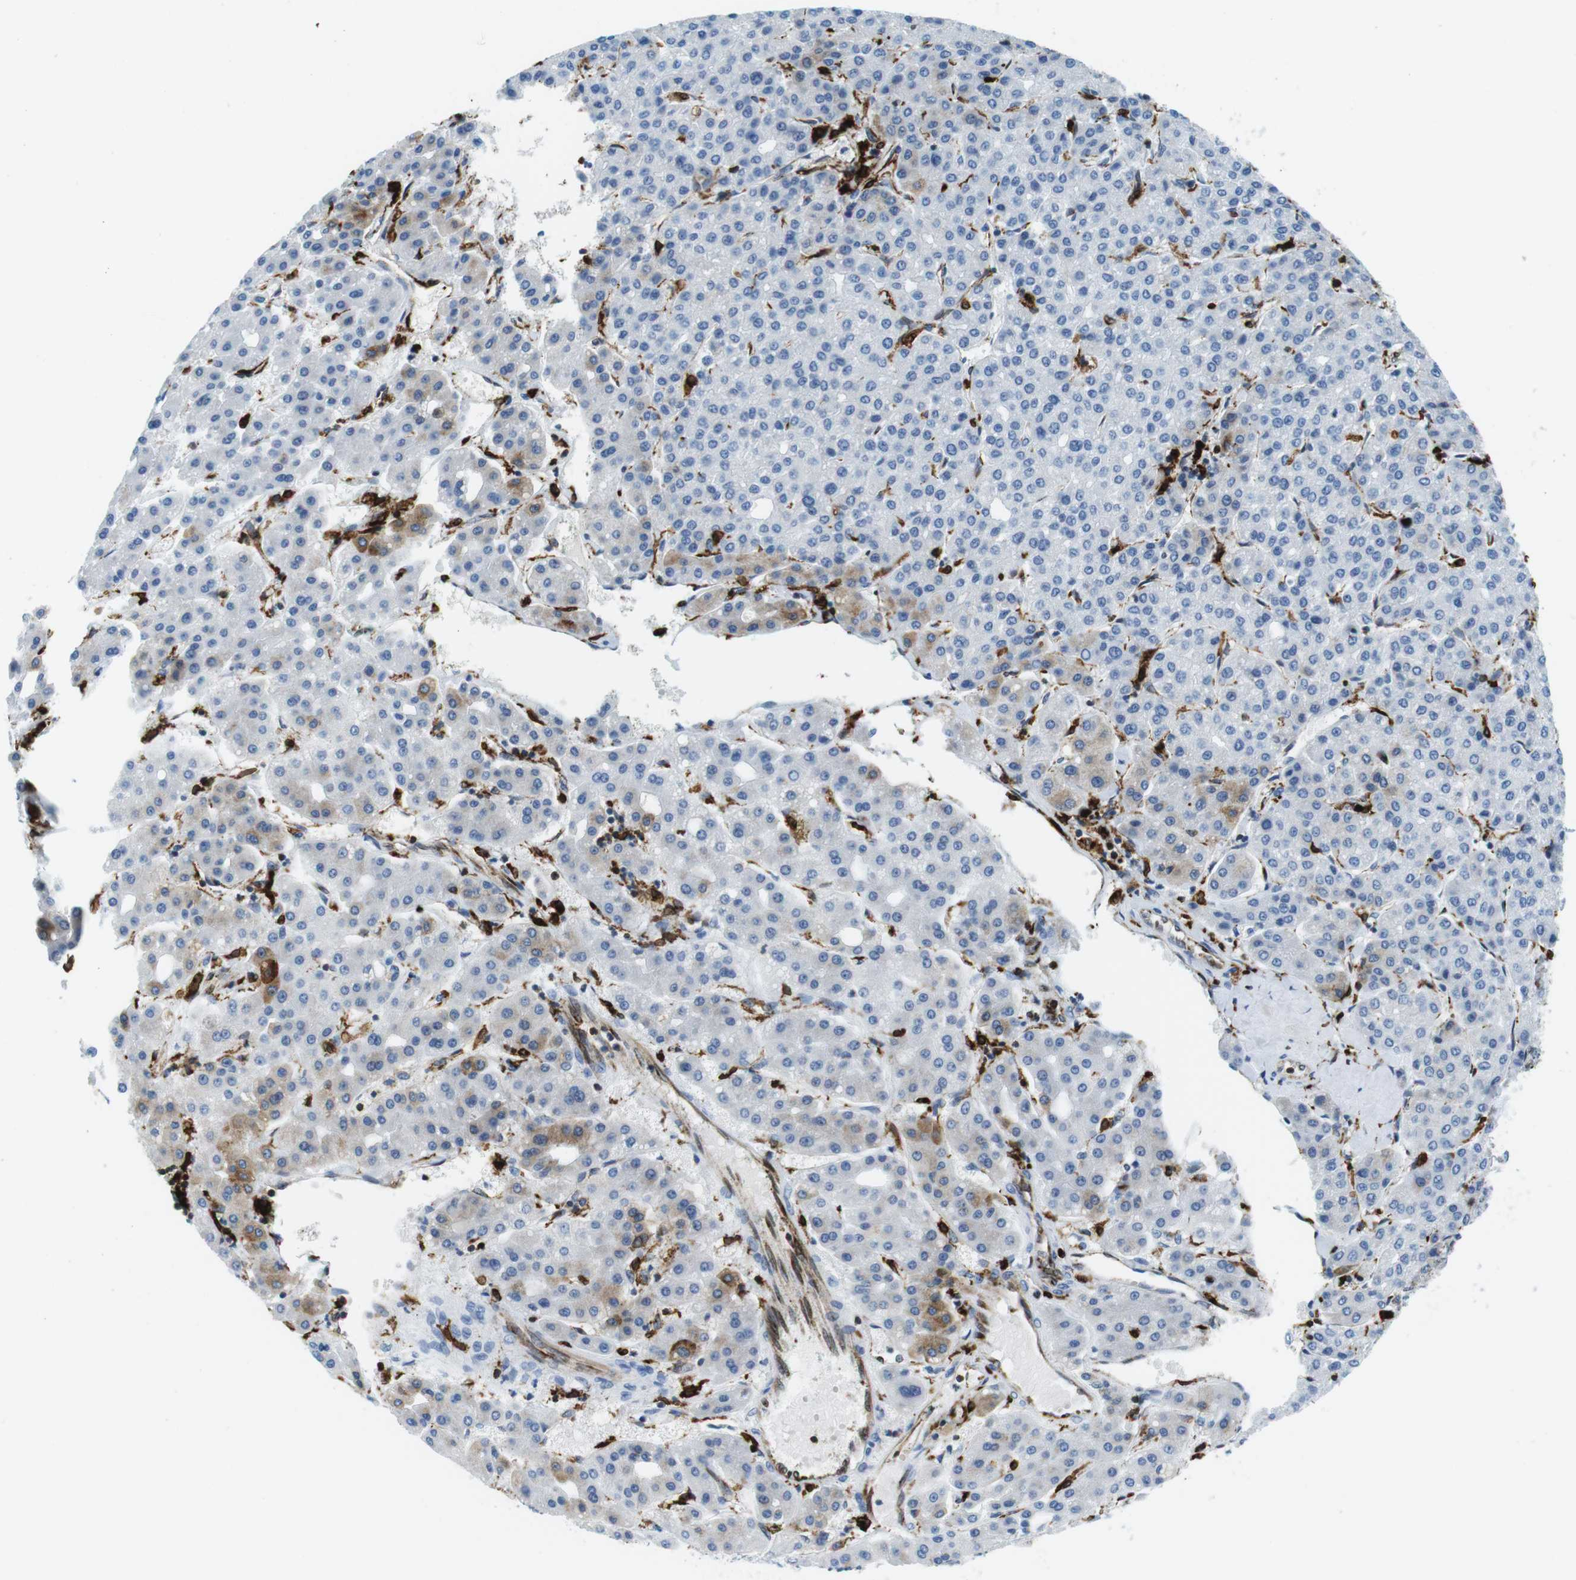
{"staining": {"intensity": "weak", "quantity": "<25%", "location": "cytoplasmic/membranous"}, "tissue": "liver cancer", "cell_type": "Tumor cells", "image_type": "cancer", "snomed": [{"axis": "morphology", "description": "Carcinoma, Hepatocellular, NOS"}, {"axis": "topography", "description": "Liver"}], "caption": "This is a histopathology image of immunohistochemistry staining of hepatocellular carcinoma (liver), which shows no staining in tumor cells.", "gene": "CIITA", "patient": {"sex": "male", "age": 65}}